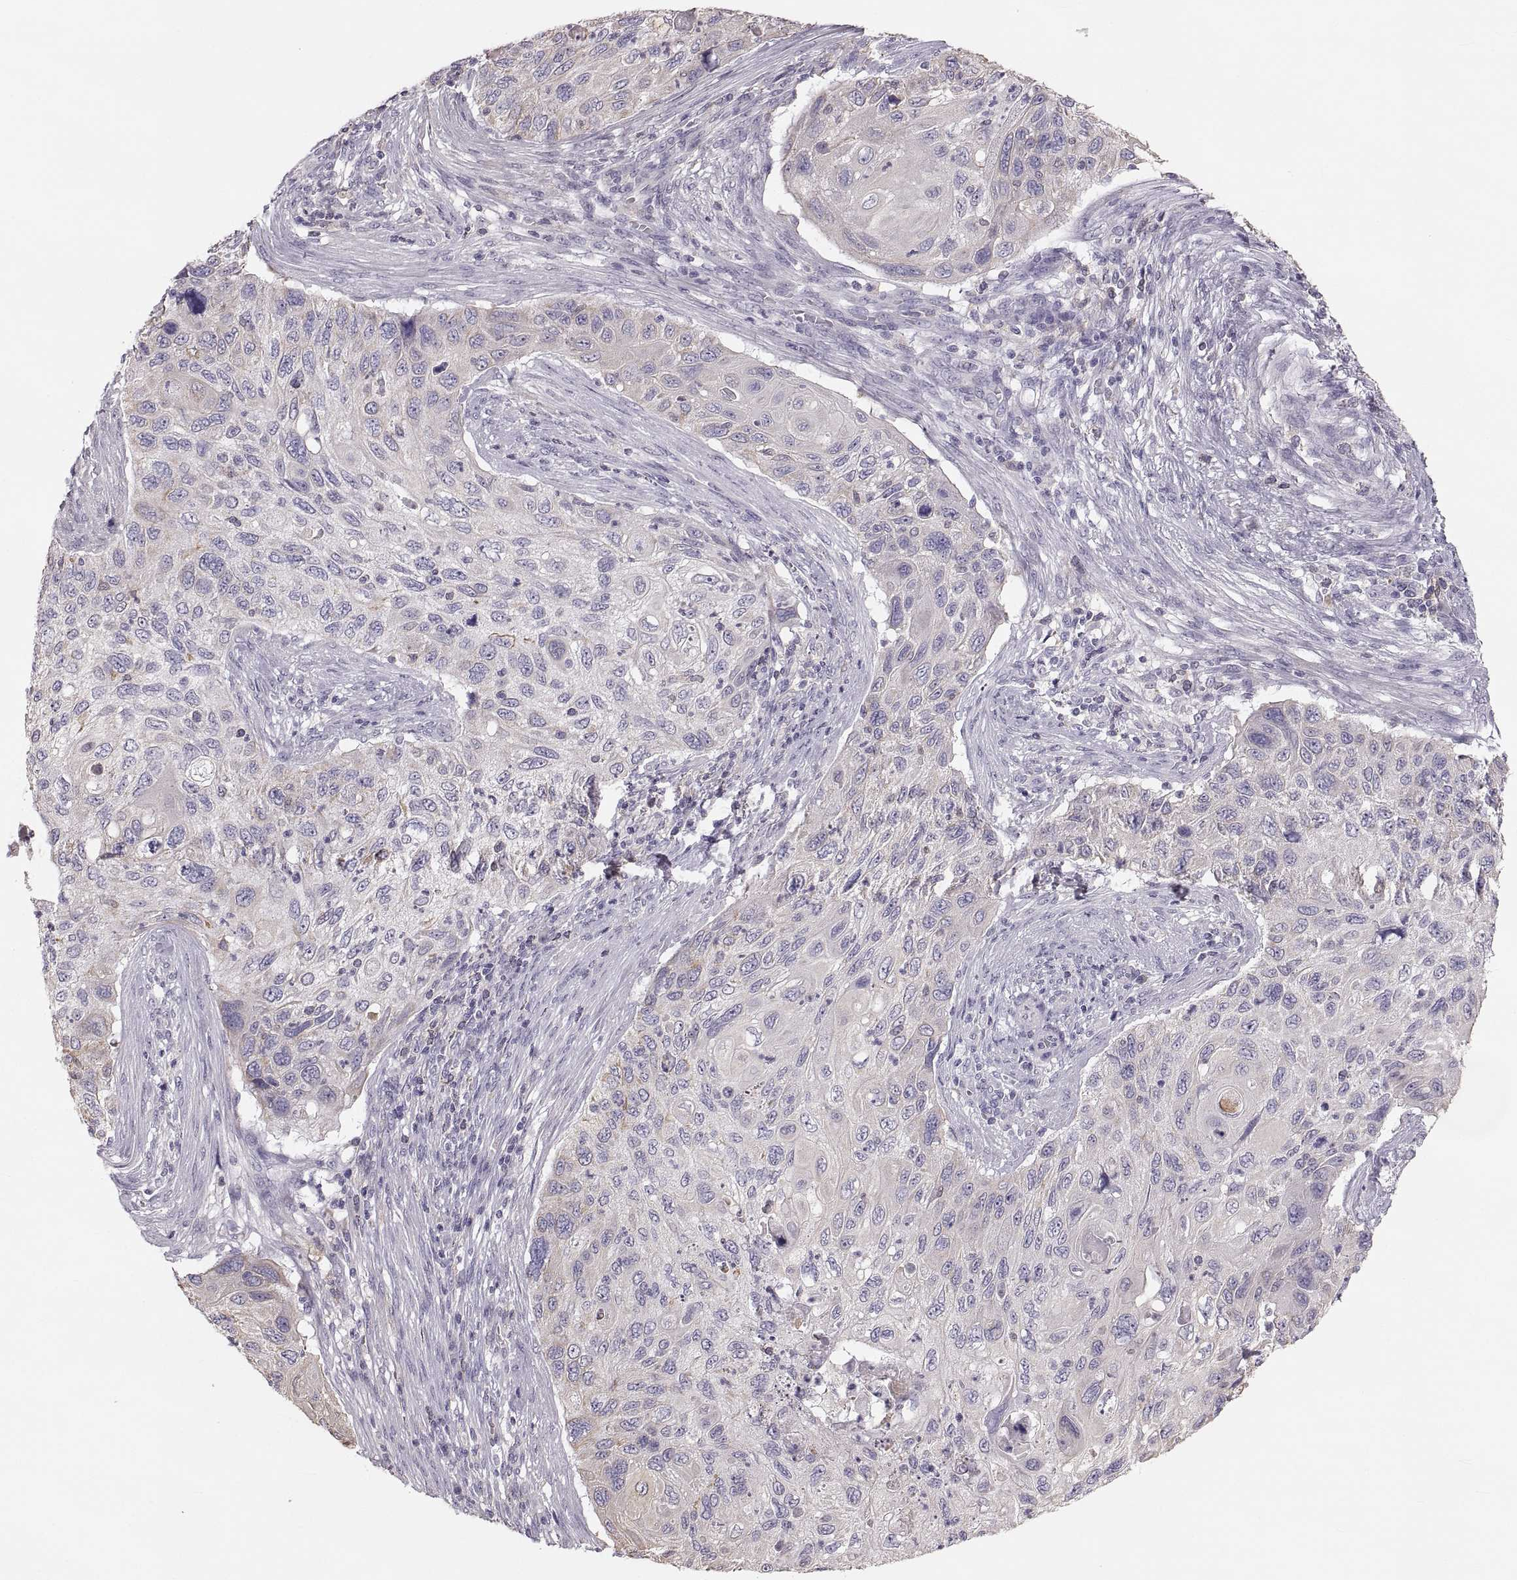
{"staining": {"intensity": "negative", "quantity": "none", "location": "none"}, "tissue": "cervical cancer", "cell_type": "Tumor cells", "image_type": "cancer", "snomed": [{"axis": "morphology", "description": "Squamous cell carcinoma, NOS"}, {"axis": "topography", "description": "Cervix"}], "caption": "An IHC histopathology image of cervical cancer is shown. There is no staining in tumor cells of cervical cancer.", "gene": "RUNDC3A", "patient": {"sex": "female", "age": 70}}